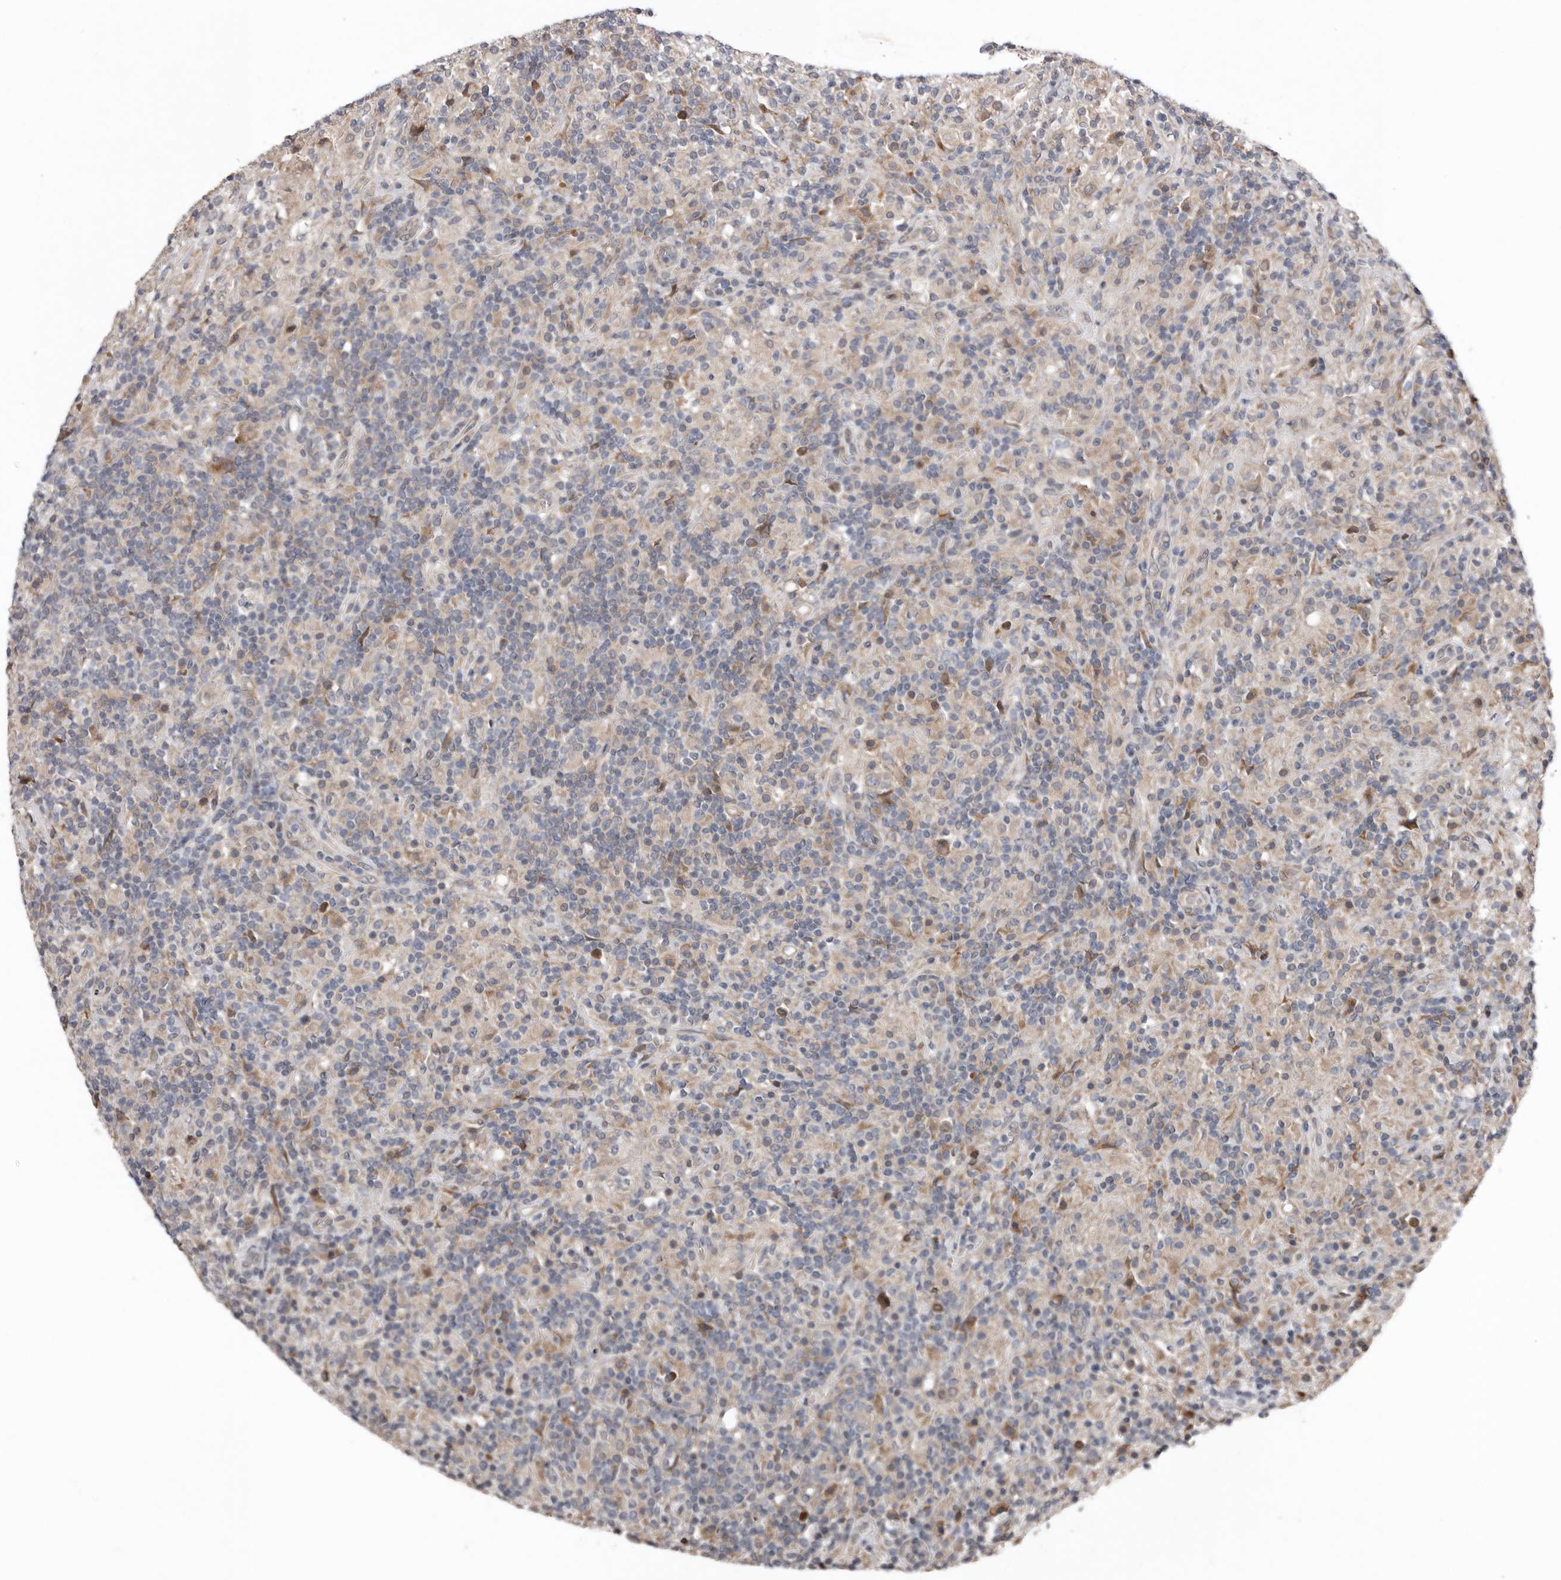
{"staining": {"intensity": "weak", "quantity": "25%-75%", "location": "cytoplasmic/membranous"}, "tissue": "lymphoma", "cell_type": "Tumor cells", "image_type": "cancer", "snomed": [{"axis": "morphology", "description": "Hodgkin's disease, NOS"}, {"axis": "topography", "description": "Lymph node"}], "caption": "A low amount of weak cytoplasmic/membranous expression is appreciated in approximately 25%-75% of tumor cells in lymphoma tissue. The staining is performed using DAB (3,3'-diaminobenzidine) brown chromogen to label protein expression. The nuclei are counter-stained blue using hematoxylin.", "gene": "CHML", "patient": {"sex": "male", "age": 70}}